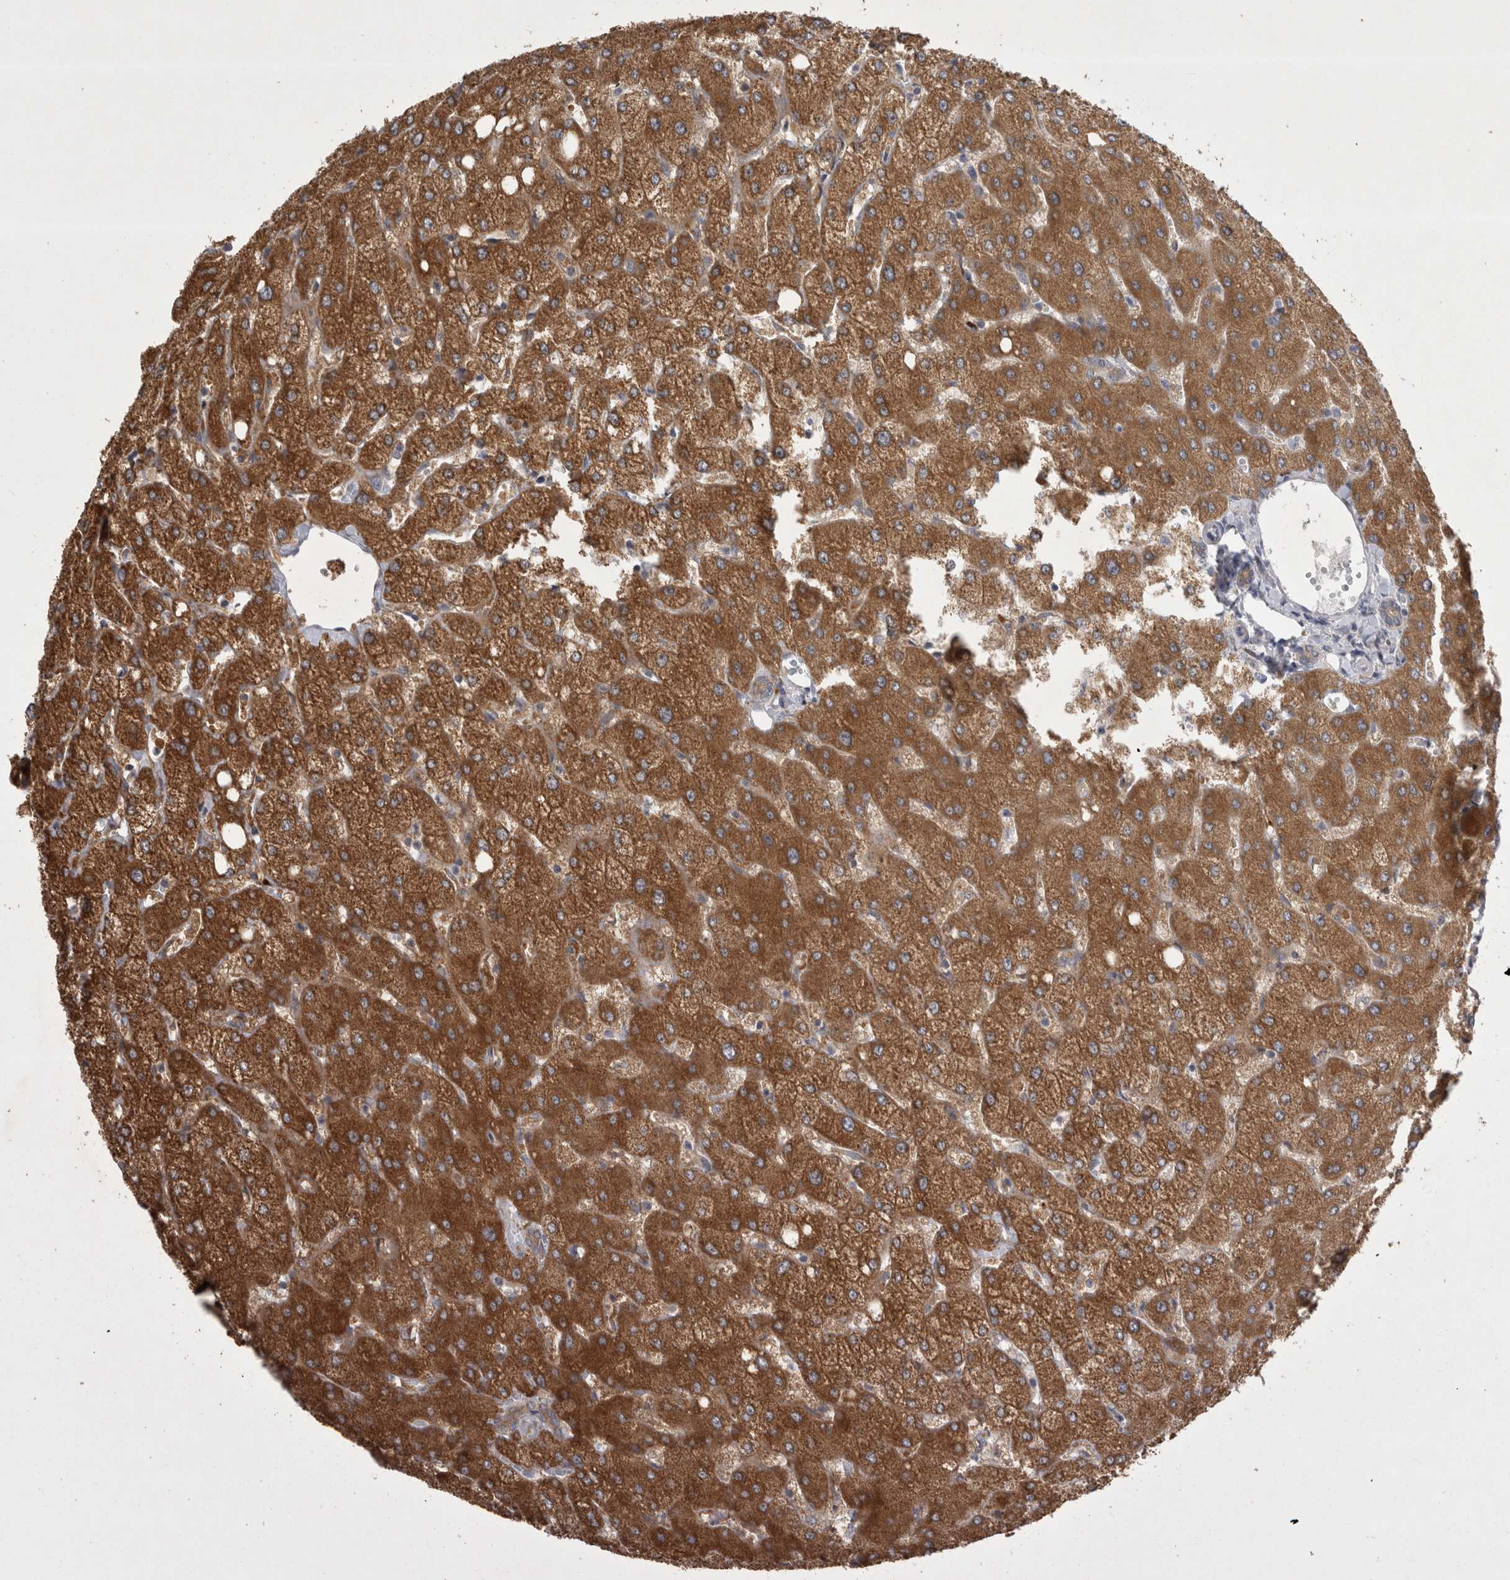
{"staining": {"intensity": "moderate", "quantity": ">75%", "location": "cytoplasmic/membranous"}, "tissue": "liver", "cell_type": "Cholangiocytes", "image_type": "normal", "snomed": [{"axis": "morphology", "description": "Normal tissue, NOS"}, {"axis": "topography", "description": "Liver"}], "caption": "This is a photomicrograph of immunohistochemistry staining of normal liver, which shows moderate positivity in the cytoplasmic/membranous of cholangiocytes.", "gene": "CTBS", "patient": {"sex": "female", "age": 54}}